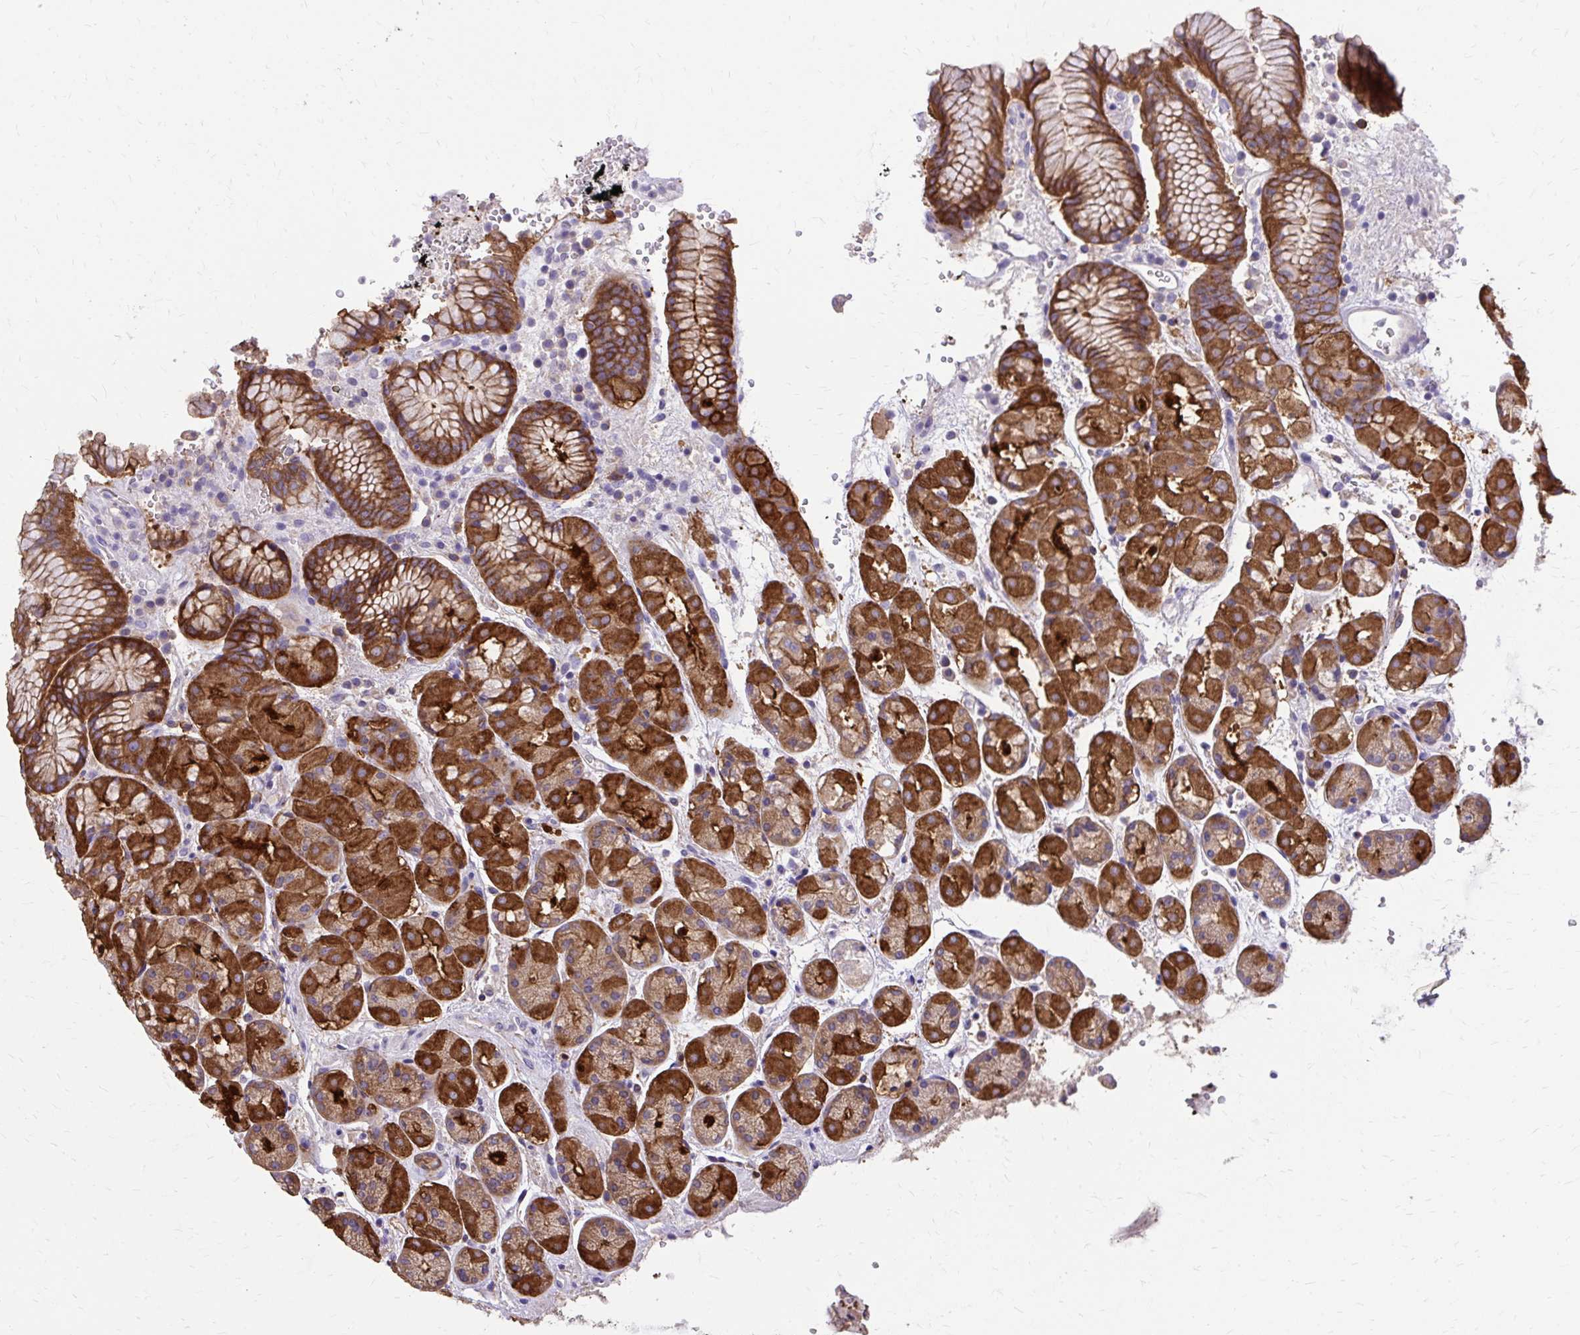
{"staining": {"intensity": "strong", "quantity": ">75%", "location": "cytoplasmic/membranous"}, "tissue": "stomach", "cell_type": "Glandular cells", "image_type": "normal", "snomed": [{"axis": "morphology", "description": "Normal tissue, NOS"}, {"axis": "topography", "description": "Stomach"}, {"axis": "topography", "description": "Stomach, lower"}], "caption": "An IHC photomicrograph of unremarkable tissue is shown. Protein staining in brown highlights strong cytoplasmic/membranous positivity in stomach within glandular cells.", "gene": "EPB41L1", "patient": {"sex": "female", "age": 56}}